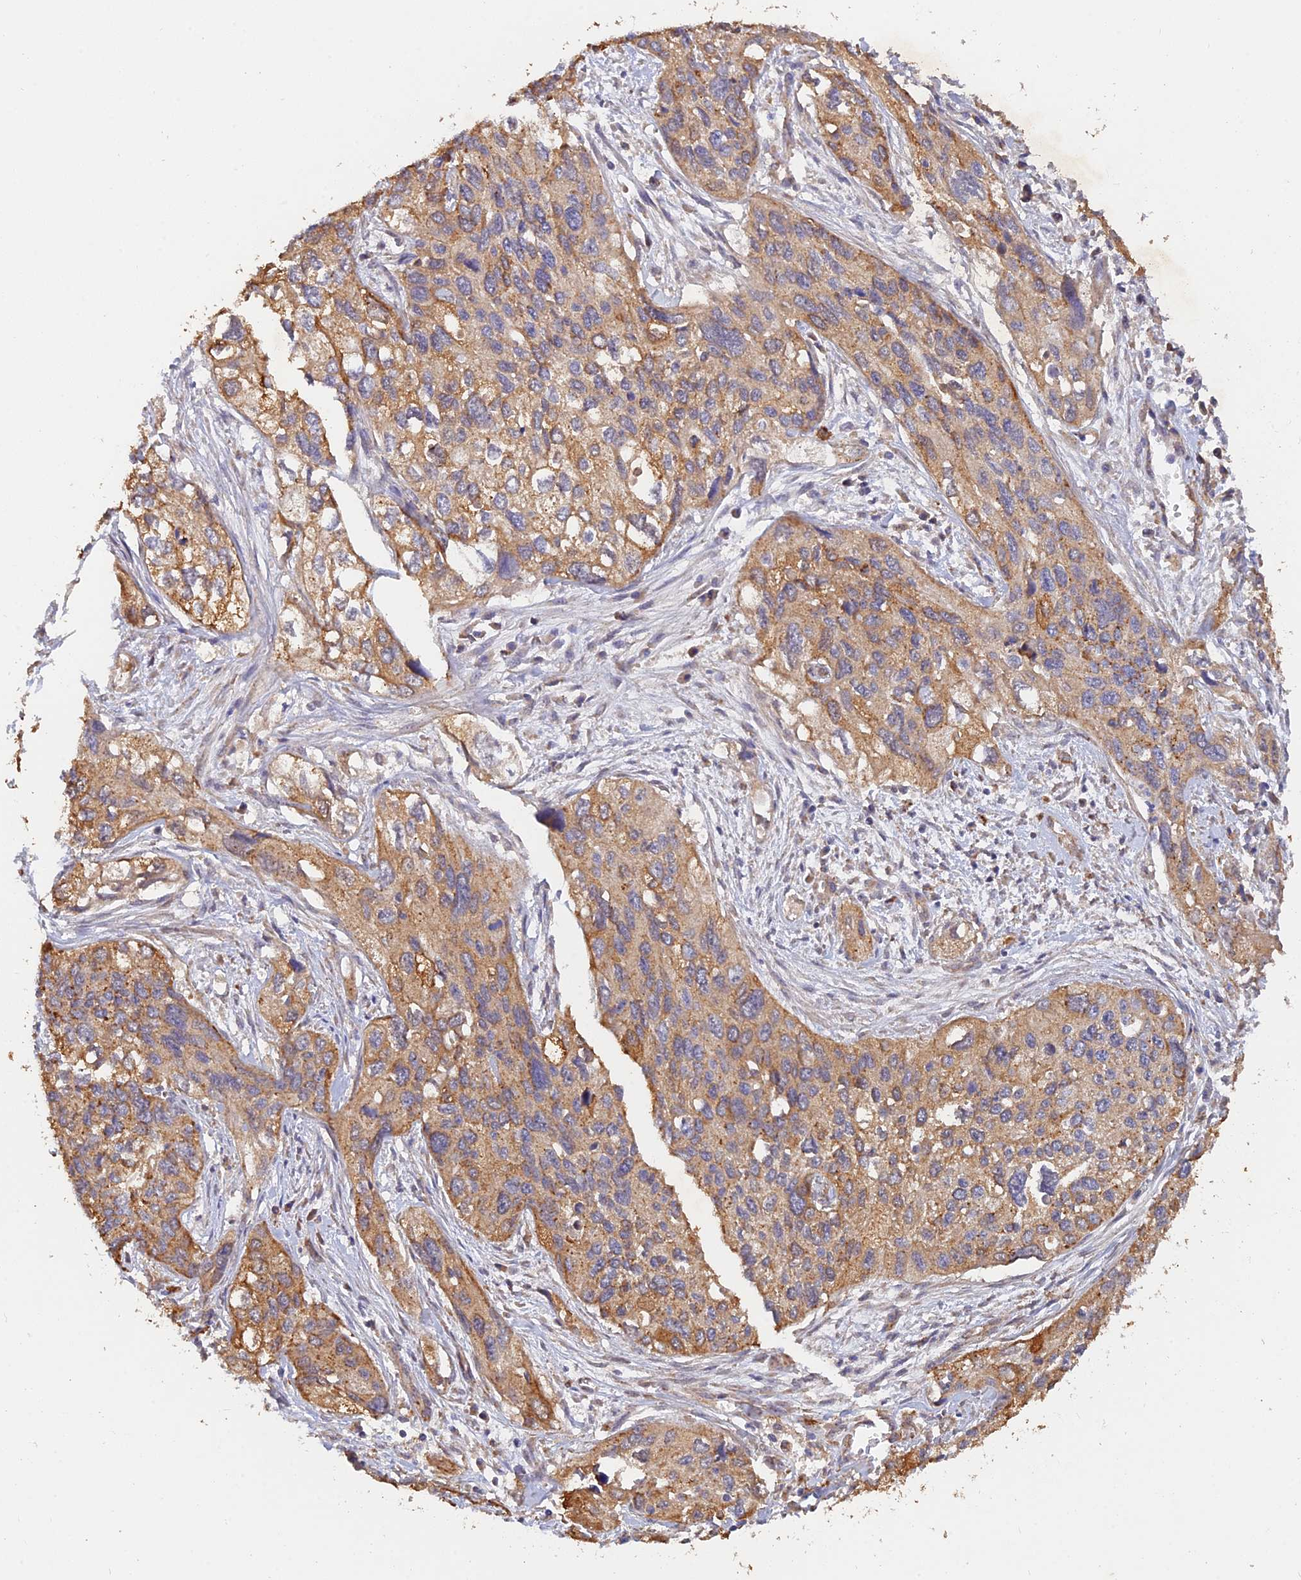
{"staining": {"intensity": "moderate", "quantity": ">75%", "location": "cytoplasmic/membranous"}, "tissue": "cervical cancer", "cell_type": "Tumor cells", "image_type": "cancer", "snomed": [{"axis": "morphology", "description": "Squamous cell carcinoma, NOS"}, {"axis": "topography", "description": "Cervix"}], "caption": "Immunohistochemical staining of cervical cancer shows medium levels of moderate cytoplasmic/membranous protein staining in approximately >75% of tumor cells.", "gene": "SLC38A11", "patient": {"sex": "female", "age": 55}}